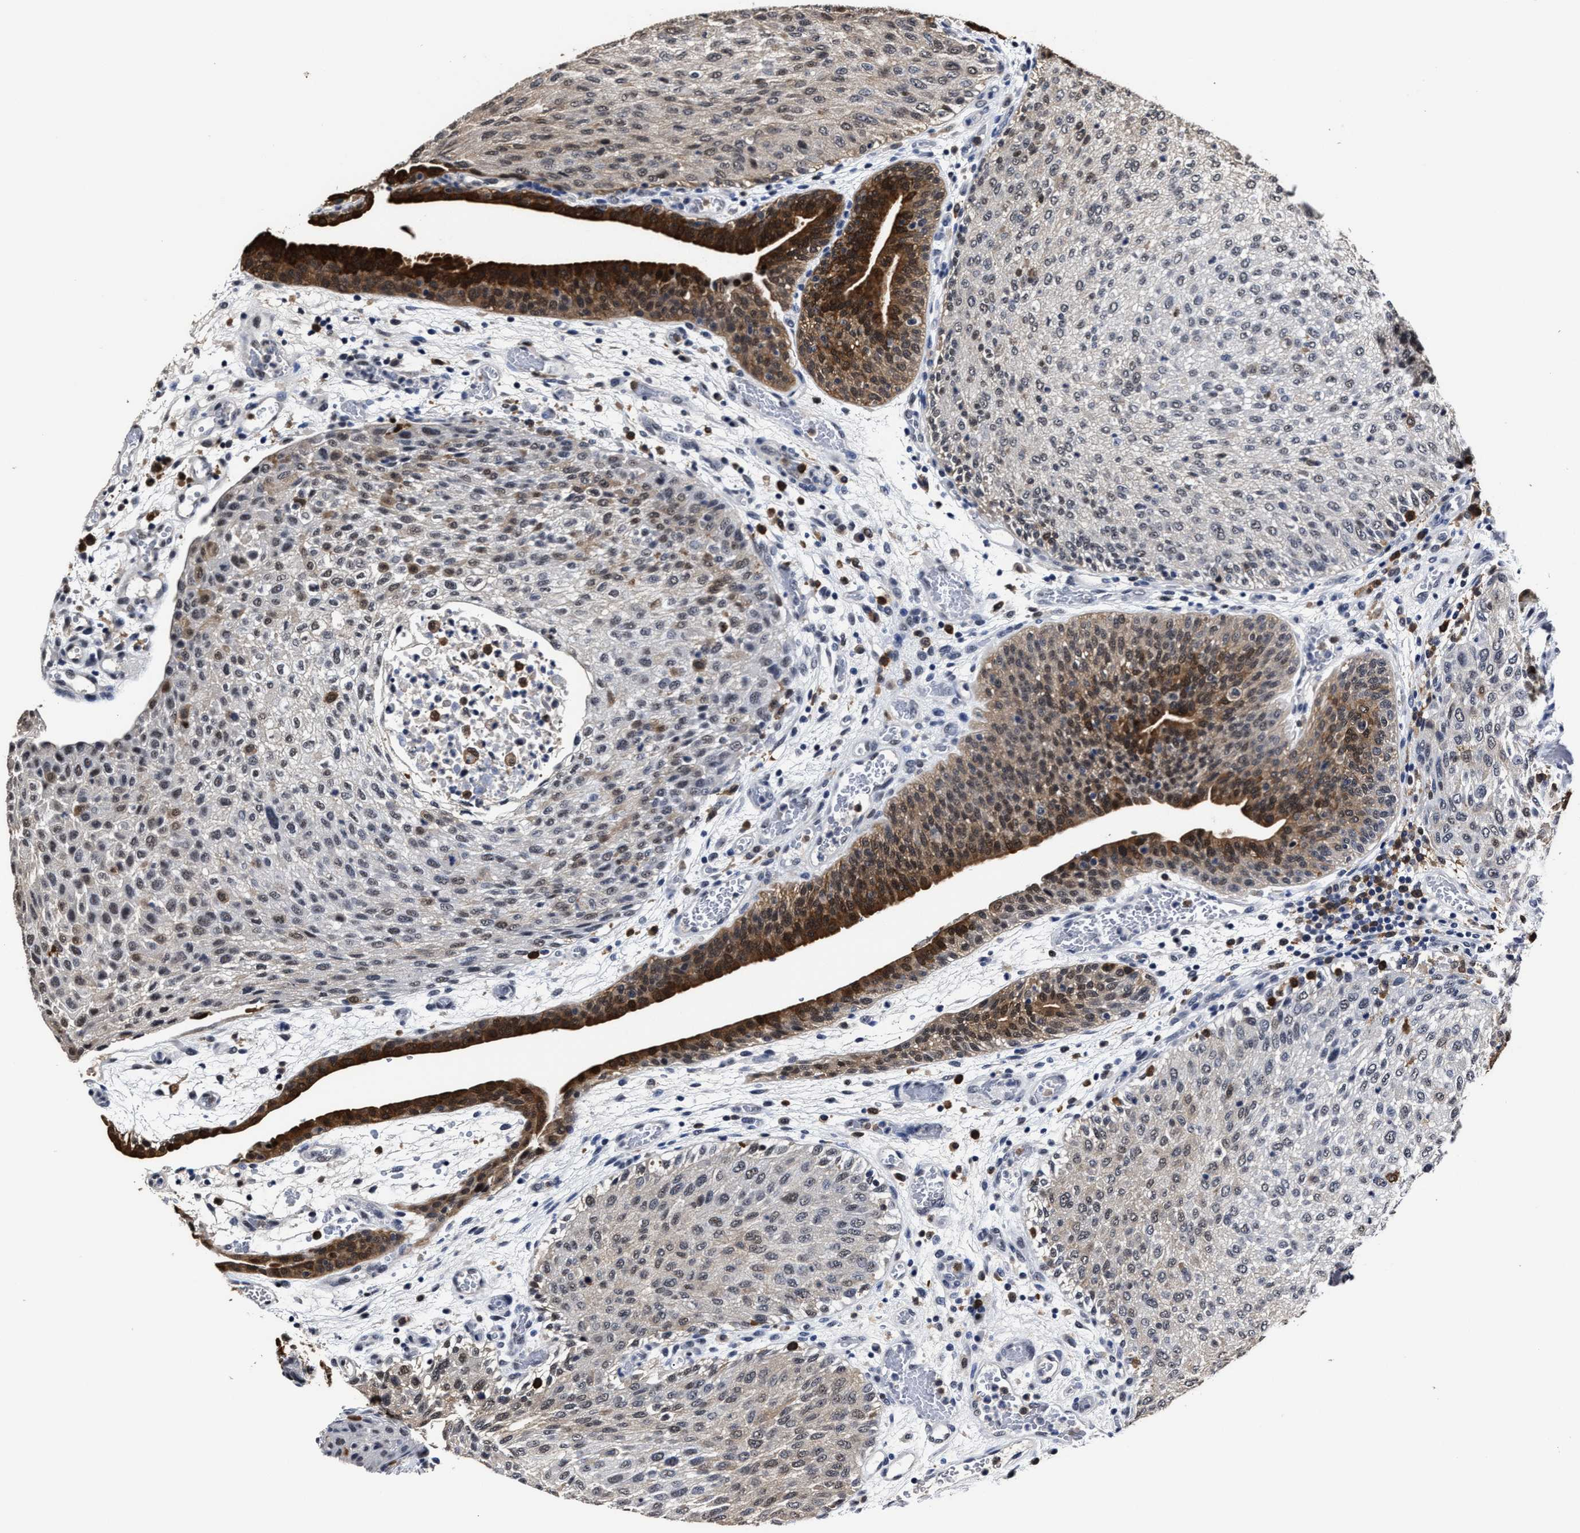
{"staining": {"intensity": "weak", "quantity": "25%-75%", "location": "cytoplasmic/membranous,nuclear"}, "tissue": "urothelial cancer", "cell_type": "Tumor cells", "image_type": "cancer", "snomed": [{"axis": "morphology", "description": "Urothelial carcinoma, Low grade"}, {"axis": "morphology", "description": "Urothelial carcinoma, High grade"}, {"axis": "topography", "description": "Urinary bladder"}], "caption": "Protein analysis of urothelial carcinoma (low-grade) tissue demonstrates weak cytoplasmic/membranous and nuclear staining in approximately 25%-75% of tumor cells.", "gene": "PRPF4B", "patient": {"sex": "male", "age": 35}}